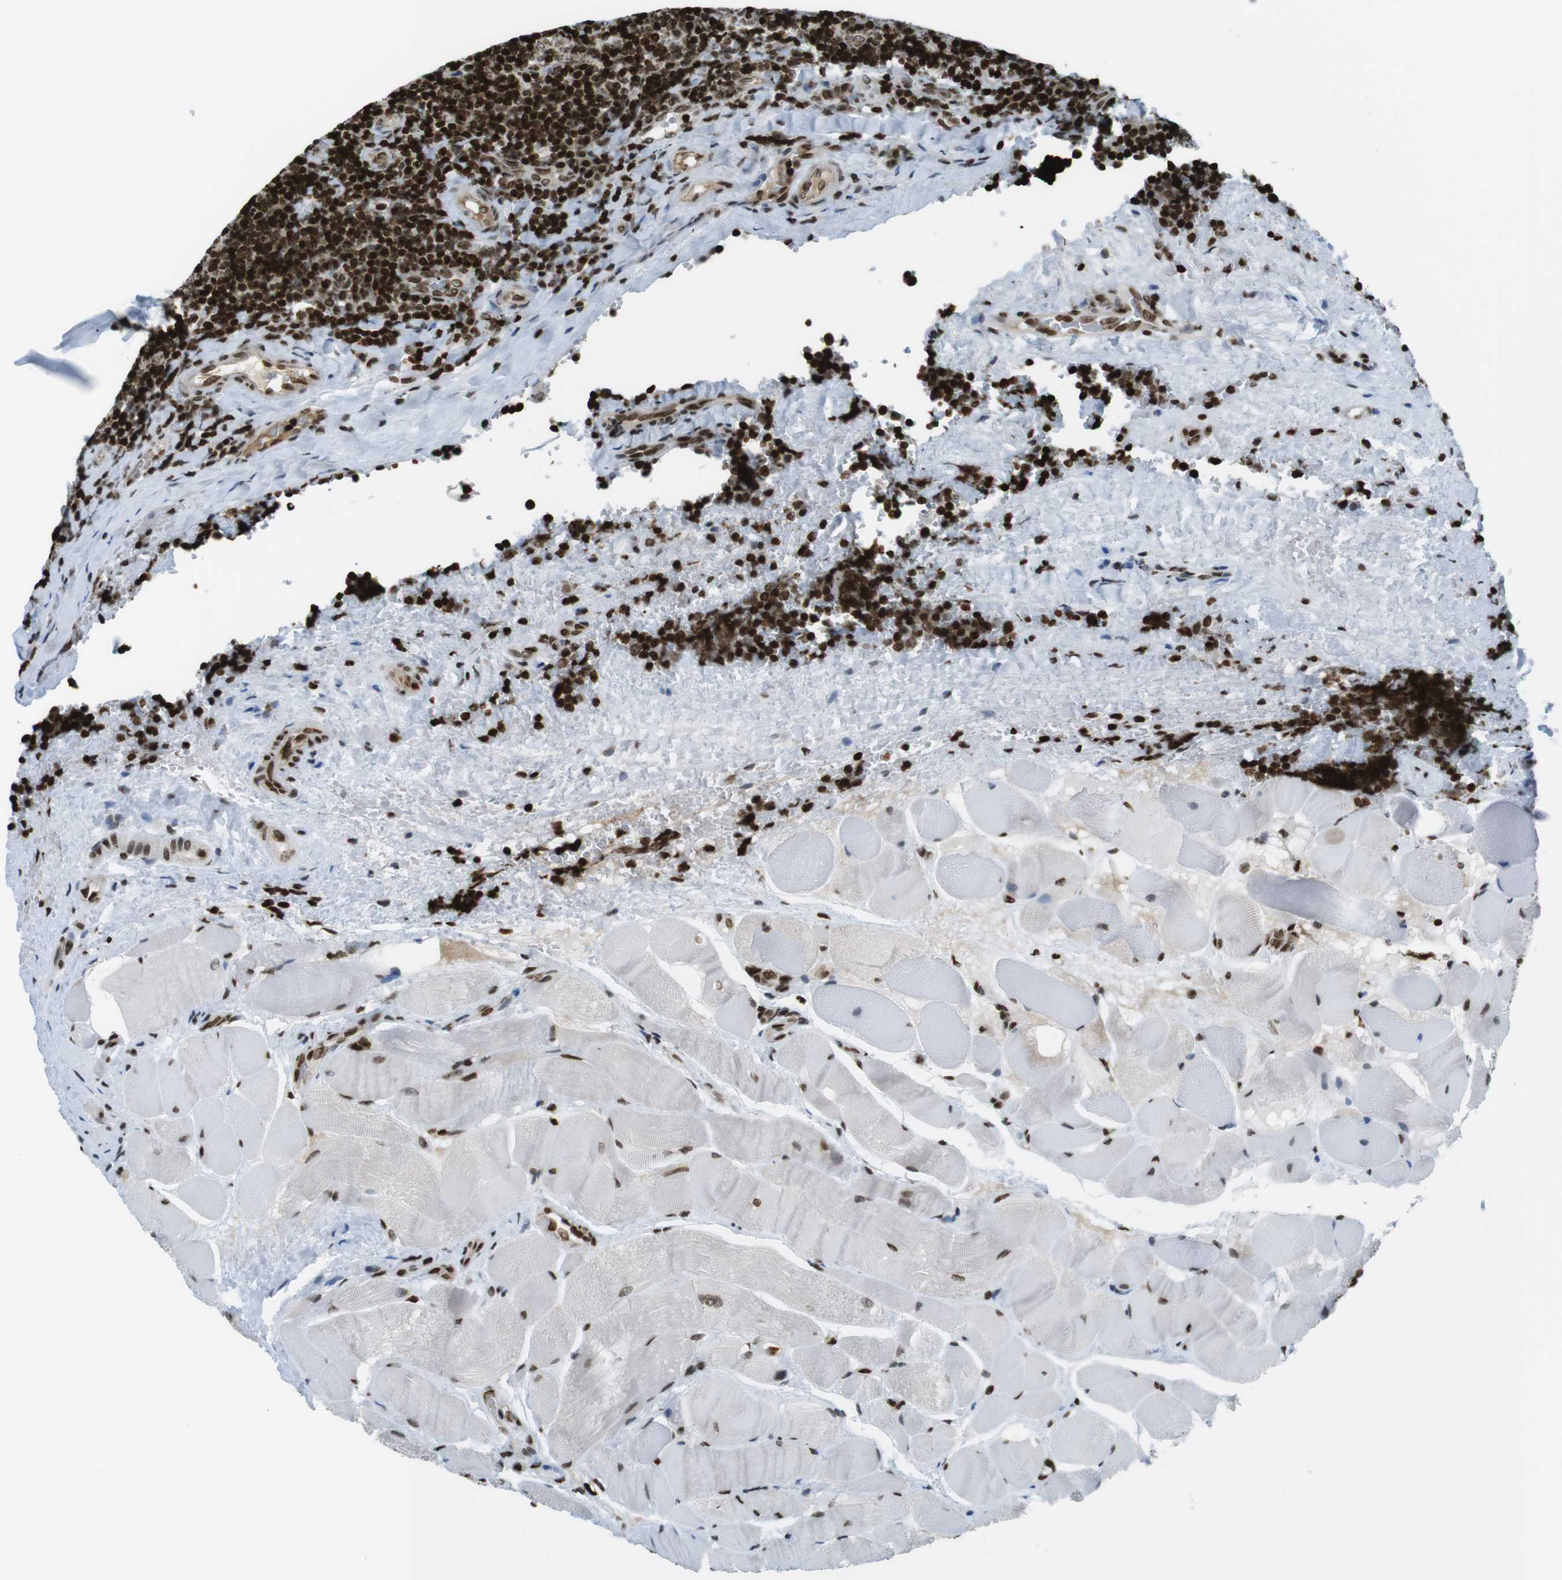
{"staining": {"intensity": "strong", "quantity": ">75%", "location": "nuclear"}, "tissue": "tonsil", "cell_type": "Germinal center cells", "image_type": "normal", "snomed": [{"axis": "morphology", "description": "Normal tissue, NOS"}, {"axis": "topography", "description": "Tonsil"}], "caption": "Strong nuclear positivity for a protein is seen in approximately >75% of germinal center cells of unremarkable tonsil using immunohistochemistry (IHC).", "gene": "H2AC8", "patient": {"sex": "male", "age": 17}}